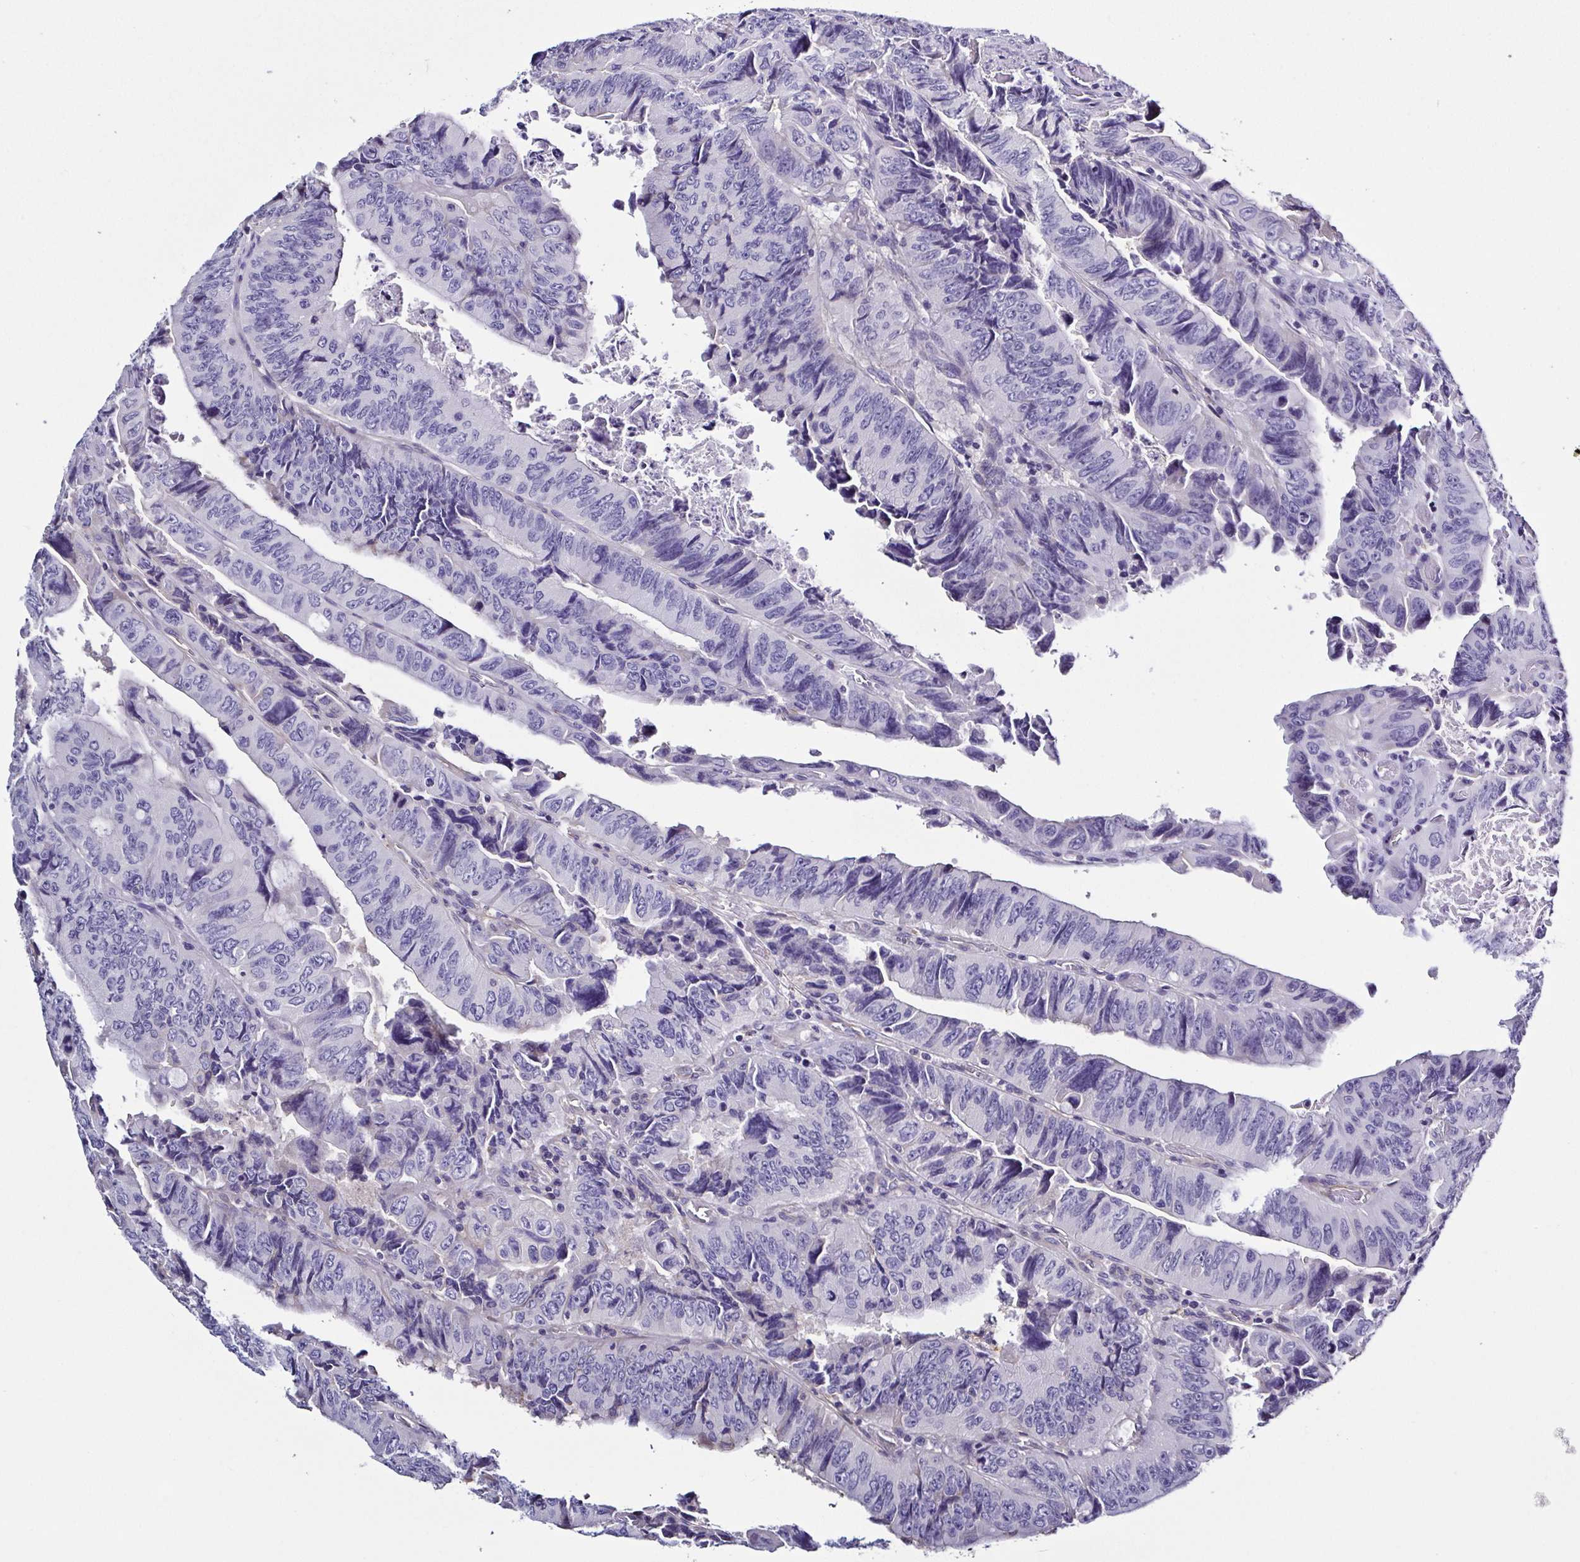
{"staining": {"intensity": "negative", "quantity": "none", "location": "none"}, "tissue": "colorectal cancer", "cell_type": "Tumor cells", "image_type": "cancer", "snomed": [{"axis": "morphology", "description": "Adenocarcinoma, NOS"}, {"axis": "topography", "description": "Colon"}], "caption": "High power microscopy micrograph of an immunohistochemistry histopathology image of adenocarcinoma (colorectal), revealing no significant staining in tumor cells.", "gene": "TNNT2", "patient": {"sex": "female", "age": 84}}